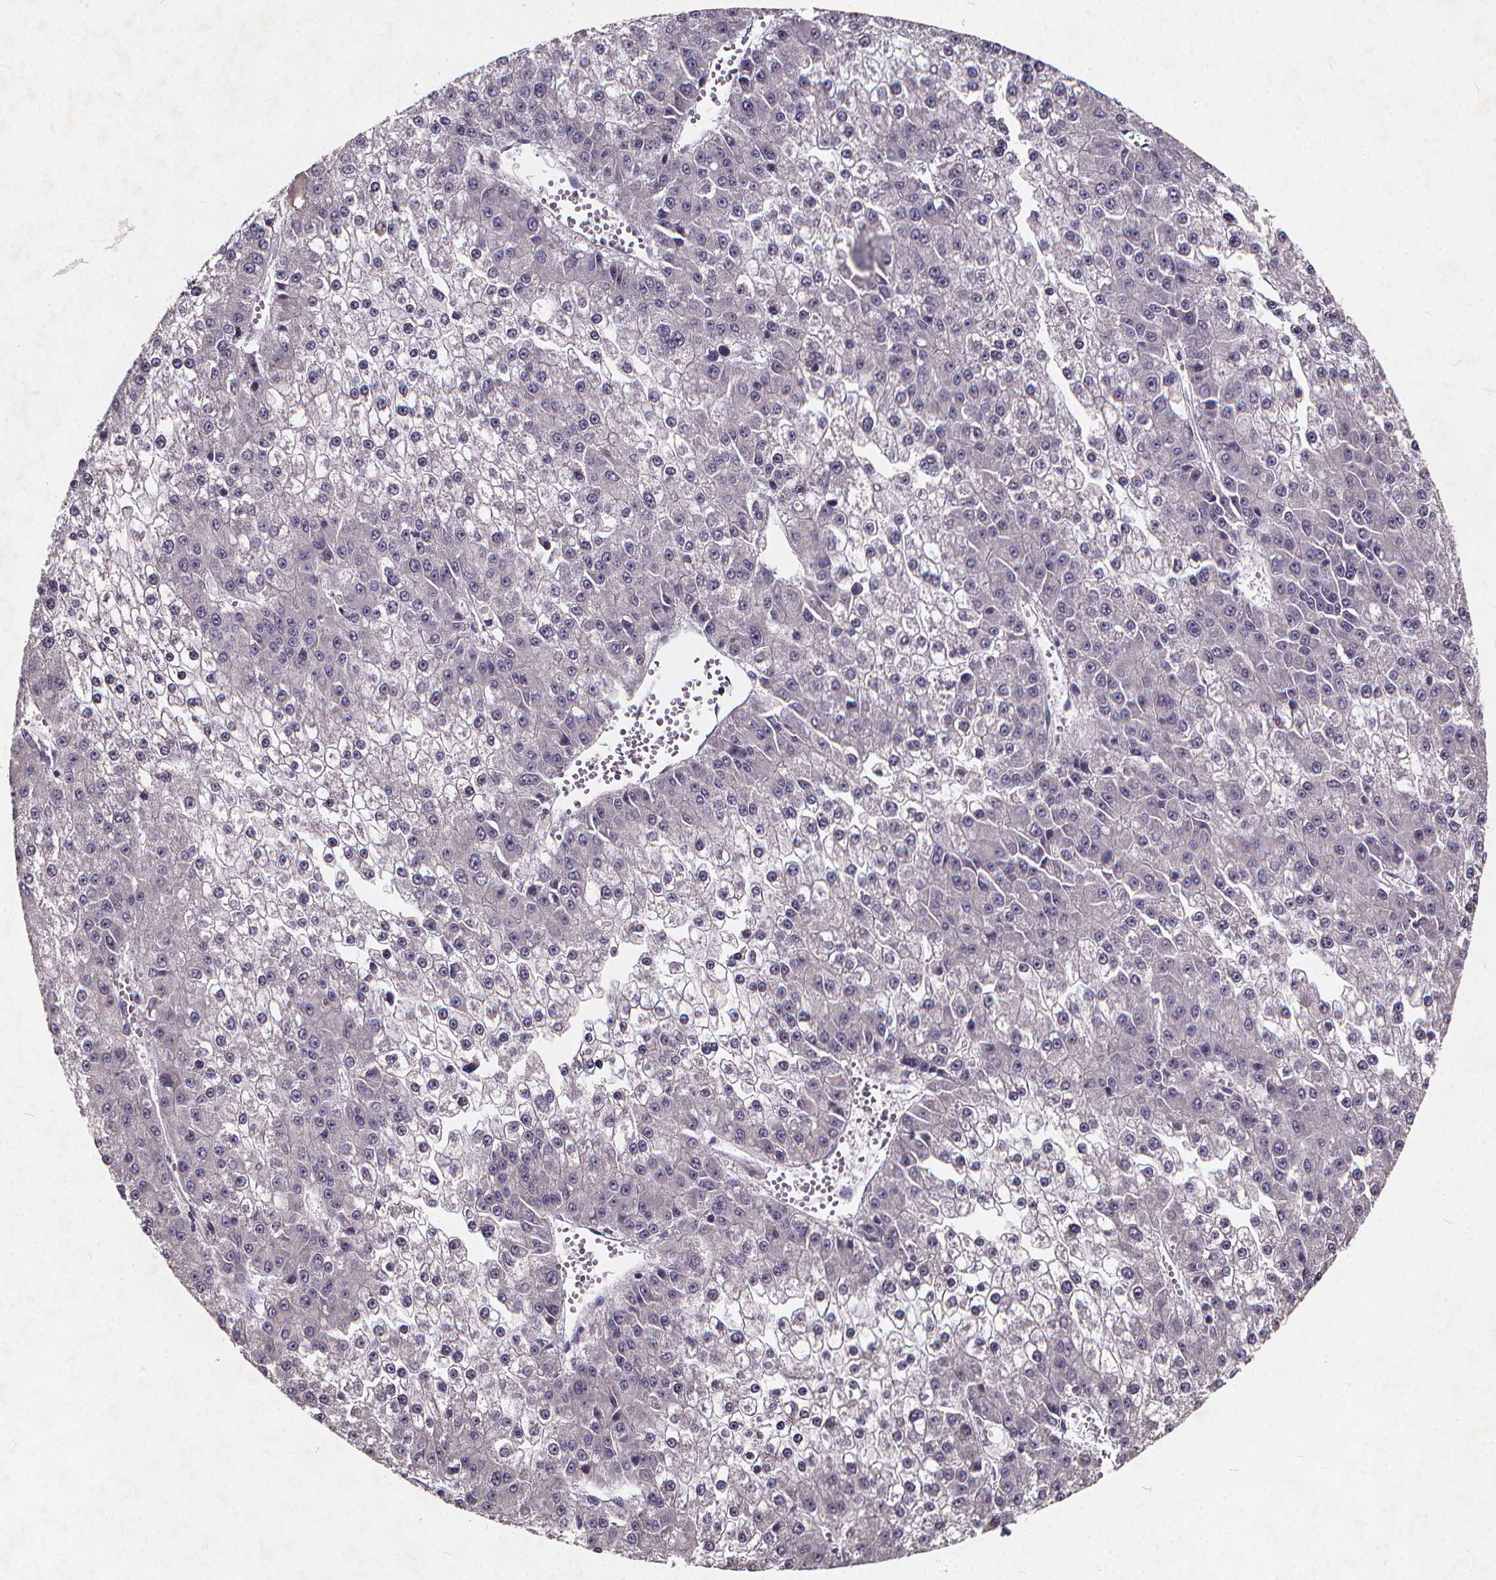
{"staining": {"intensity": "negative", "quantity": "none", "location": "none"}, "tissue": "liver cancer", "cell_type": "Tumor cells", "image_type": "cancer", "snomed": [{"axis": "morphology", "description": "Carcinoma, Hepatocellular, NOS"}, {"axis": "topography", "description": "Liver"}], "caption": "IHC micrograph of neoplastic tissue: liver cancer (hepatocellular carcinoma) stained with DAB (3,3'-diaminobenzidine) demonstrates no significant protein positivity in tumor cells.", "gene": "TSPAN14", "patient": {"sex": "female", "age": 73}}